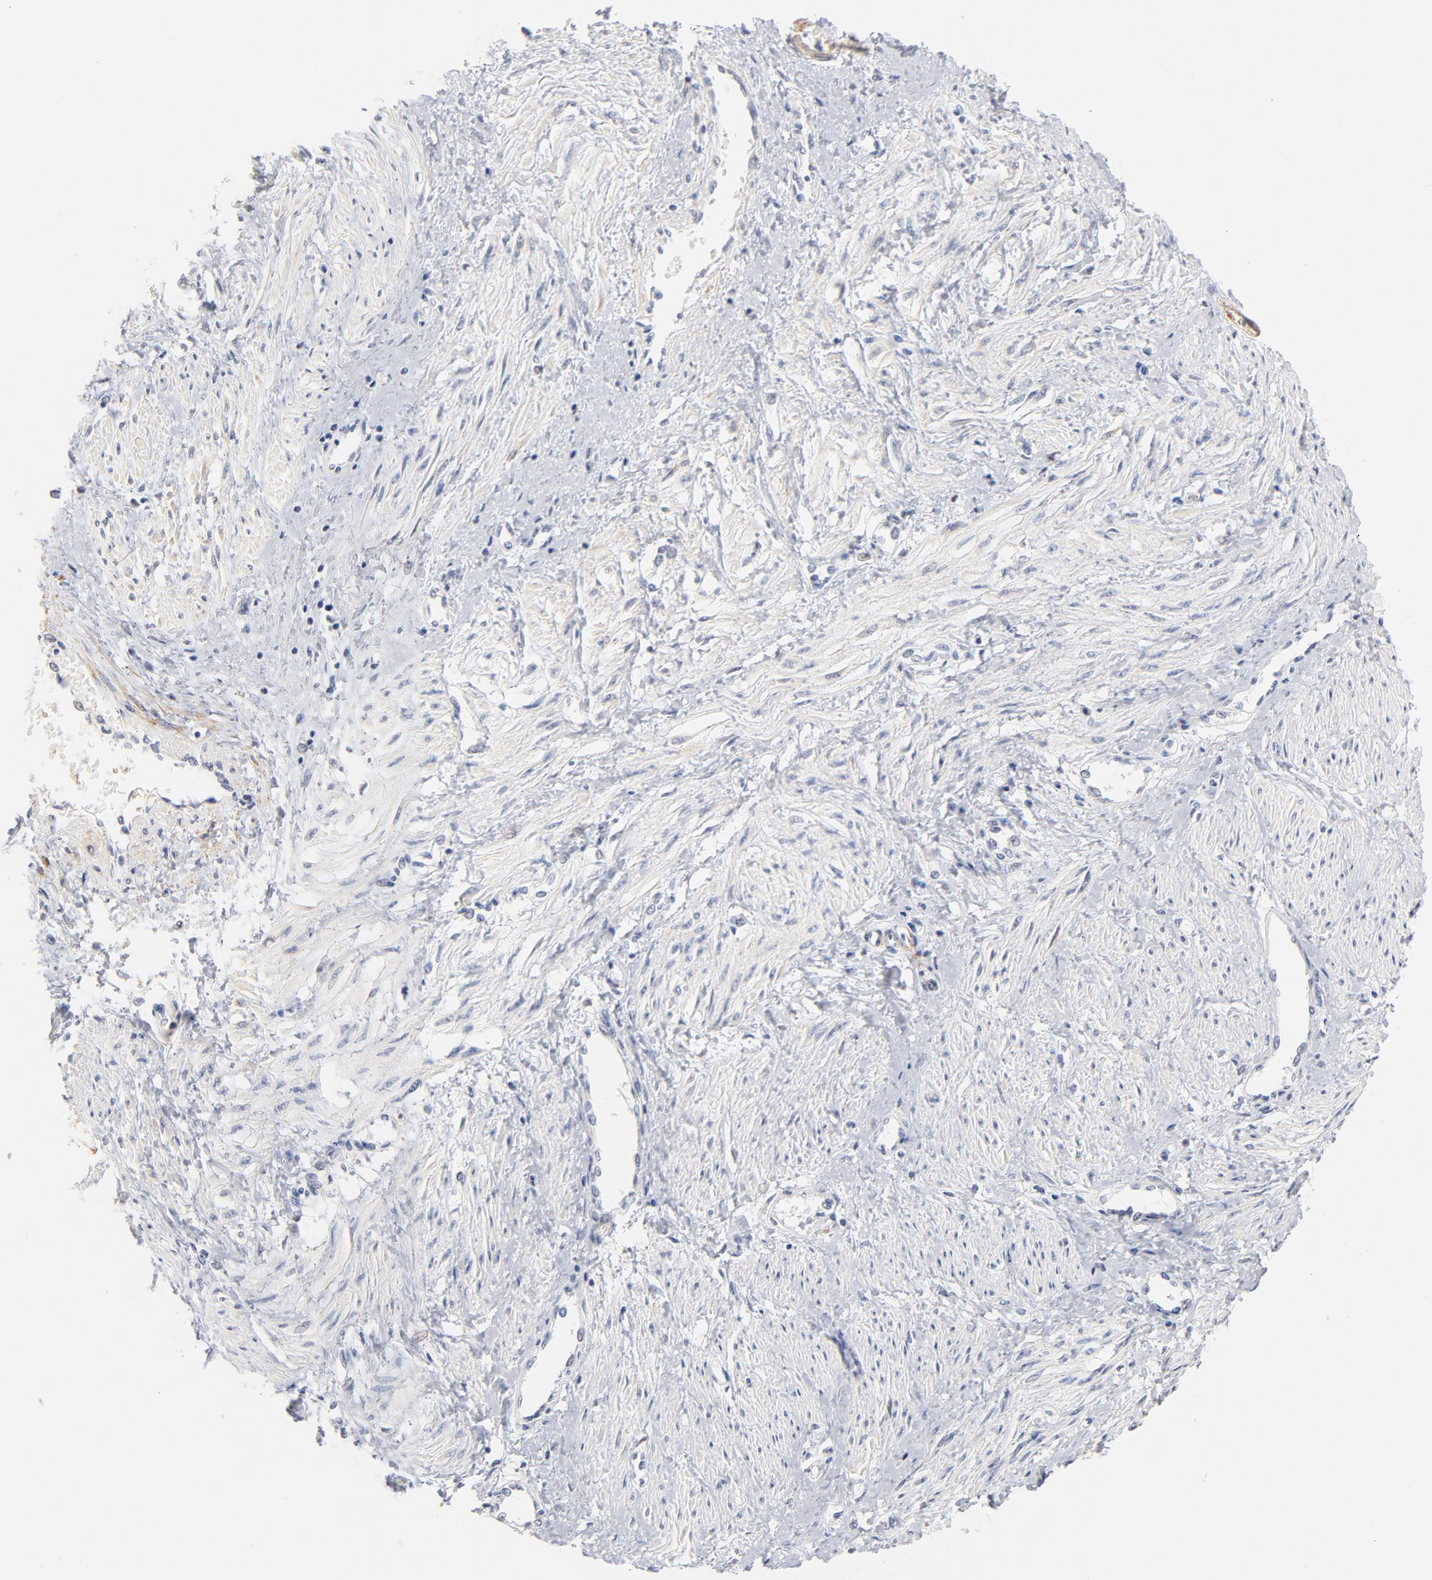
{"staining": {"intensity": "negative", "quantity": "none", "location": "none"}, "tissue": "smooth muscle", "cell_type": "Smooth muscle cells", "image_type": "normal", "snomed": [{"axis": "morphology", "description": "Normal tissue, NOS"}, {"axis": "topography", "description": "Smooth muscle"}, {"axis": "topography", "description": "Uterus"}], "caption": "High magnification brightfield microscopy of benign smooth muscle stained with DAB (3,3'-diaminobenzidine) (brown) and counterstained with hematoxylin (blue): smooth muscle cells show no significant staining. (DAB immunohistochemistry with hematoxylin counter stain).", "gene": "MID1", "patient": {"sex": "female", "age": 39}}